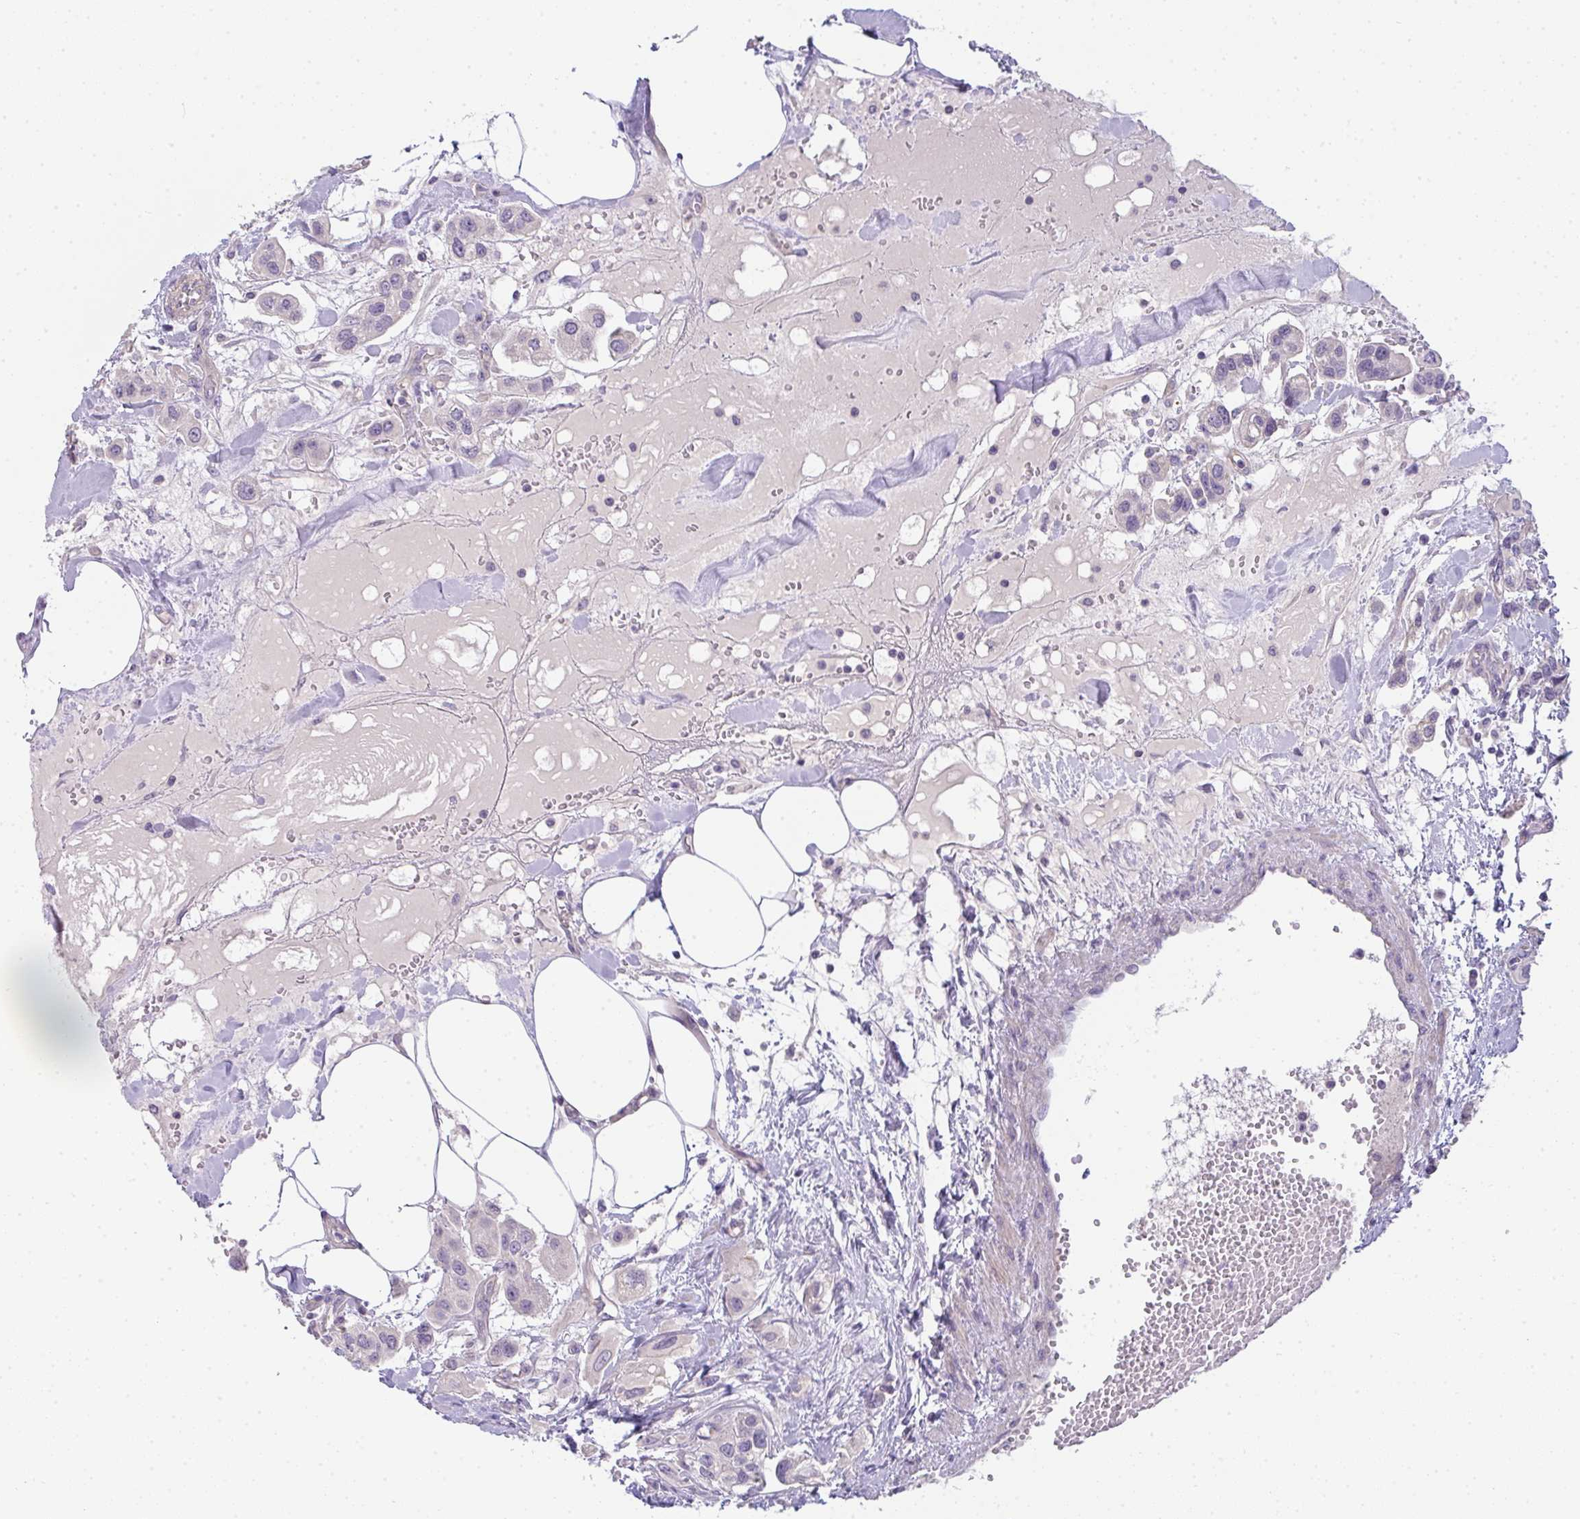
{"staining": {"intensity": "negative", "quantity": "none", "location": "none"}, "tissue": "urothelial cancer", "cell_type": "Tumor cells", "image_type": "cancer", "snomed": [{"axis": "morphology", "description": "Urothelial carcinoma, High grade"}, {"axis": "topography", "description": "Urinary bladder"}], "caption": "The image displays no staining of tumor cells in urothelial cancer.", "gene": "FILIP1", "patient": {"sex": "male", "age": 67}}